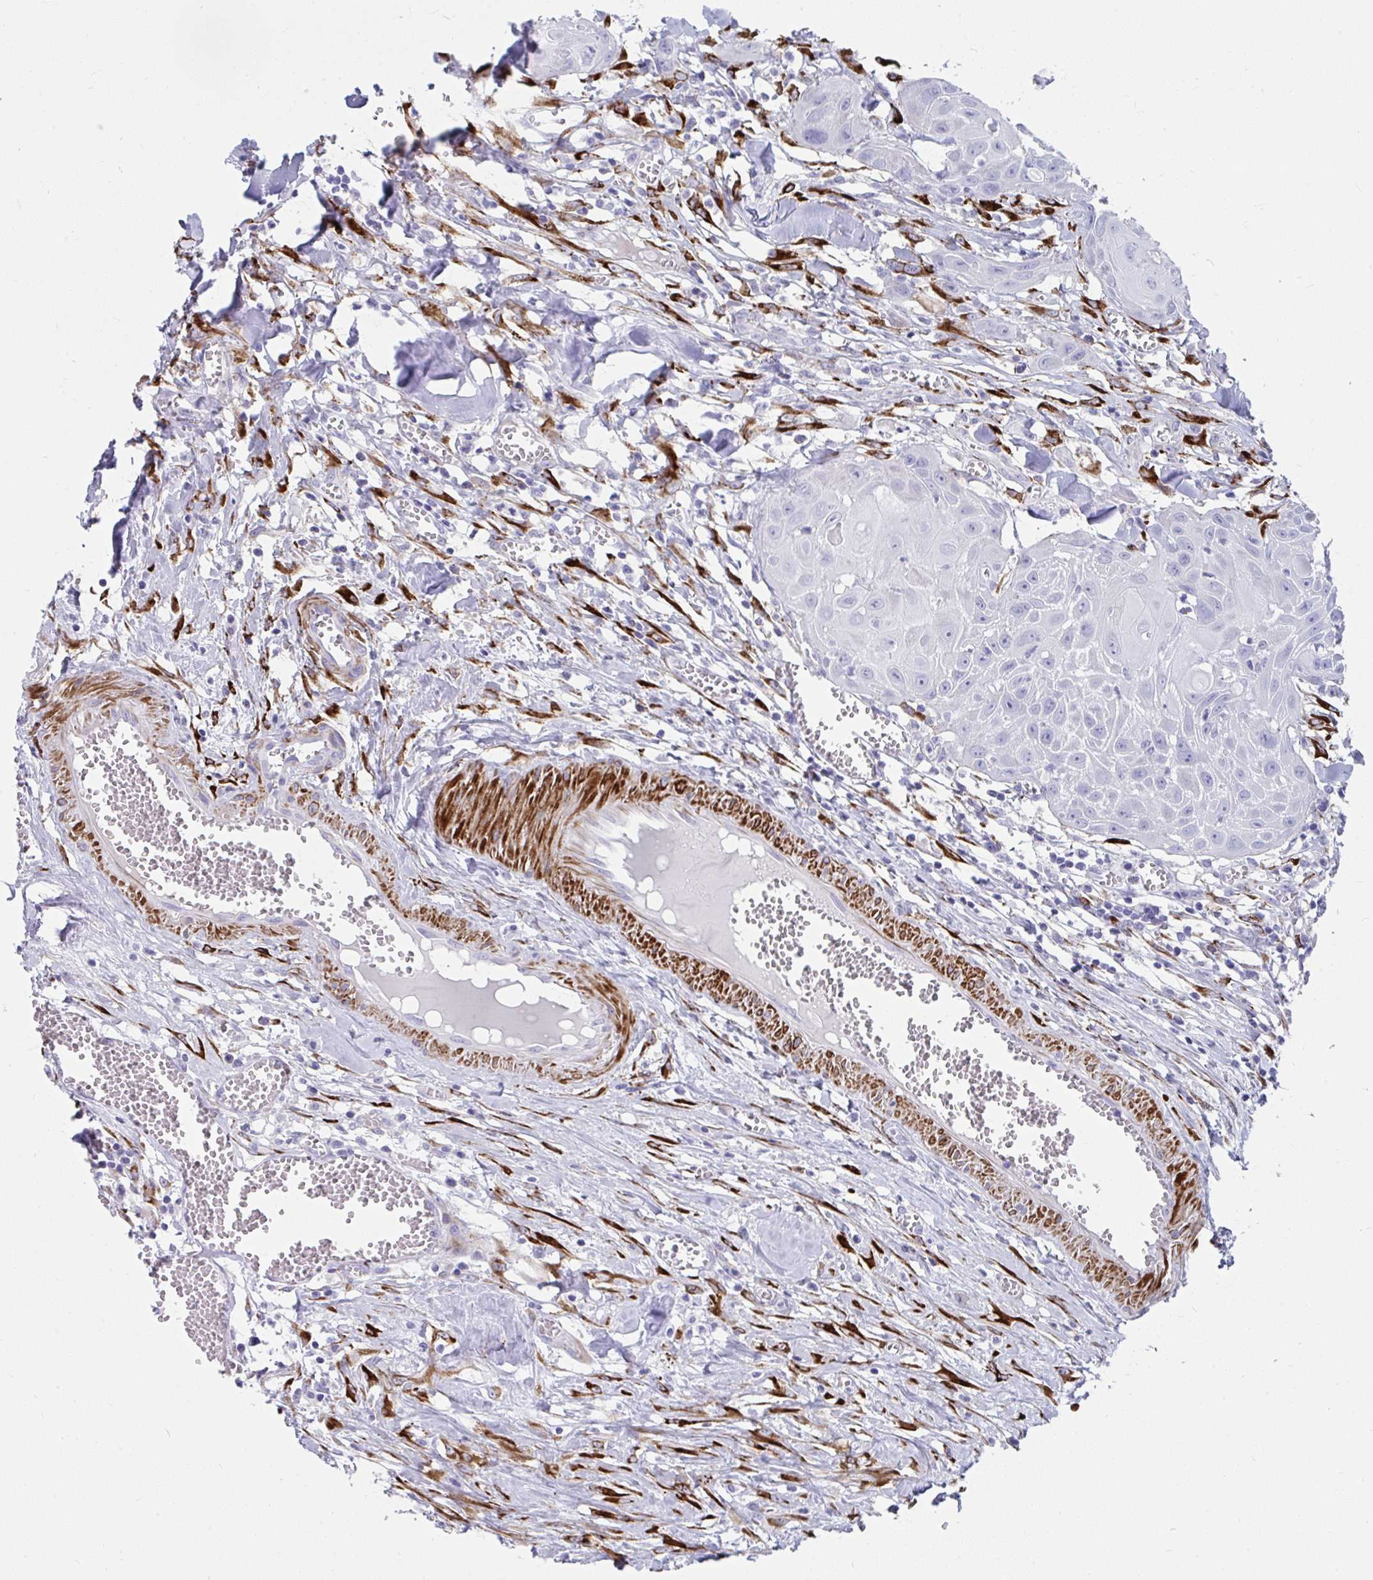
{"staining": {"intensity": "negative", "quantity": "none", "location": "none"}, "tissue": "head and neck cancer", "cell_type": "Tumor cells", "image_type": "cancer", "snomed": [{"axis": "morphology", "description": "Squamous cell carcinoma, NOS"}, {"axis": "topography", "description": "Lymph node"}, {"axis": "topography", "description": "Salivary gland"}, {"axis": "topography", "description": "Head-Neck"}], "caption": "Tumor cells are negative for protein expression in human head and neck cancer. (Stains: DAB (3,3'-diaminobenzidine) immunohistochemistry (IHC) with hematoxylin counter stain, Microscopy: brightfield microscopy at high magnification).", "gene": "GRXCR2", "patient": {"sex": "female", "age": 74}}